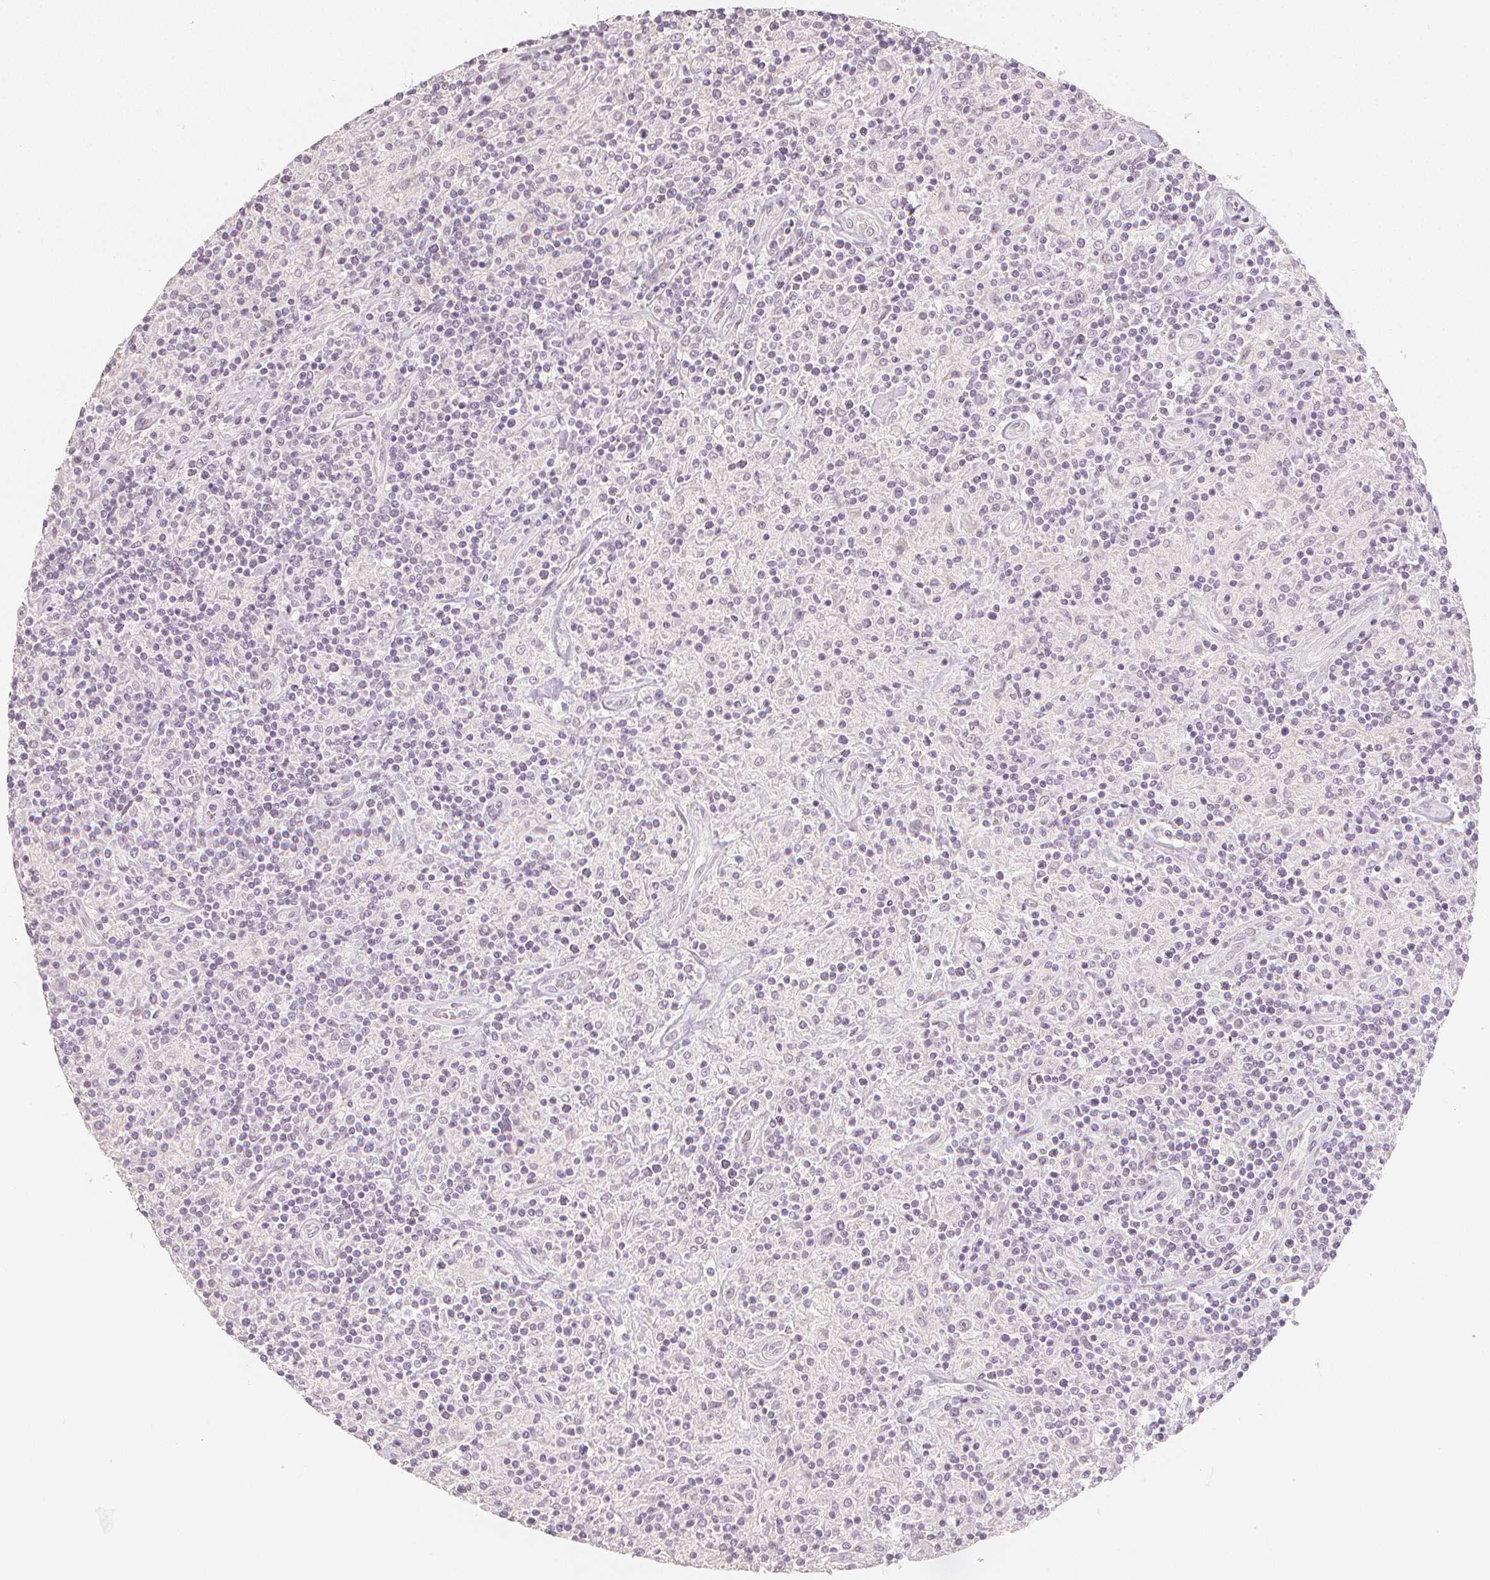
{"staining": {"intensity": "negative", "quantity": "none", "location": "none"}, "tissue": "lymphoma", "cell_type": "Tumor cells", "image_type": "cancer", "snomed": [{"axis": "morphology", "description": "Hodgkin's disease, NOS"}, {"axis": "topography", "description": "Lymph node"}], "caption": "Hodgkin's disease was stained to show a protein in brown. There is no significant expression in tumor cells.", "gene": "CALB1", "patient": {"sex": "male", "age": 70}}